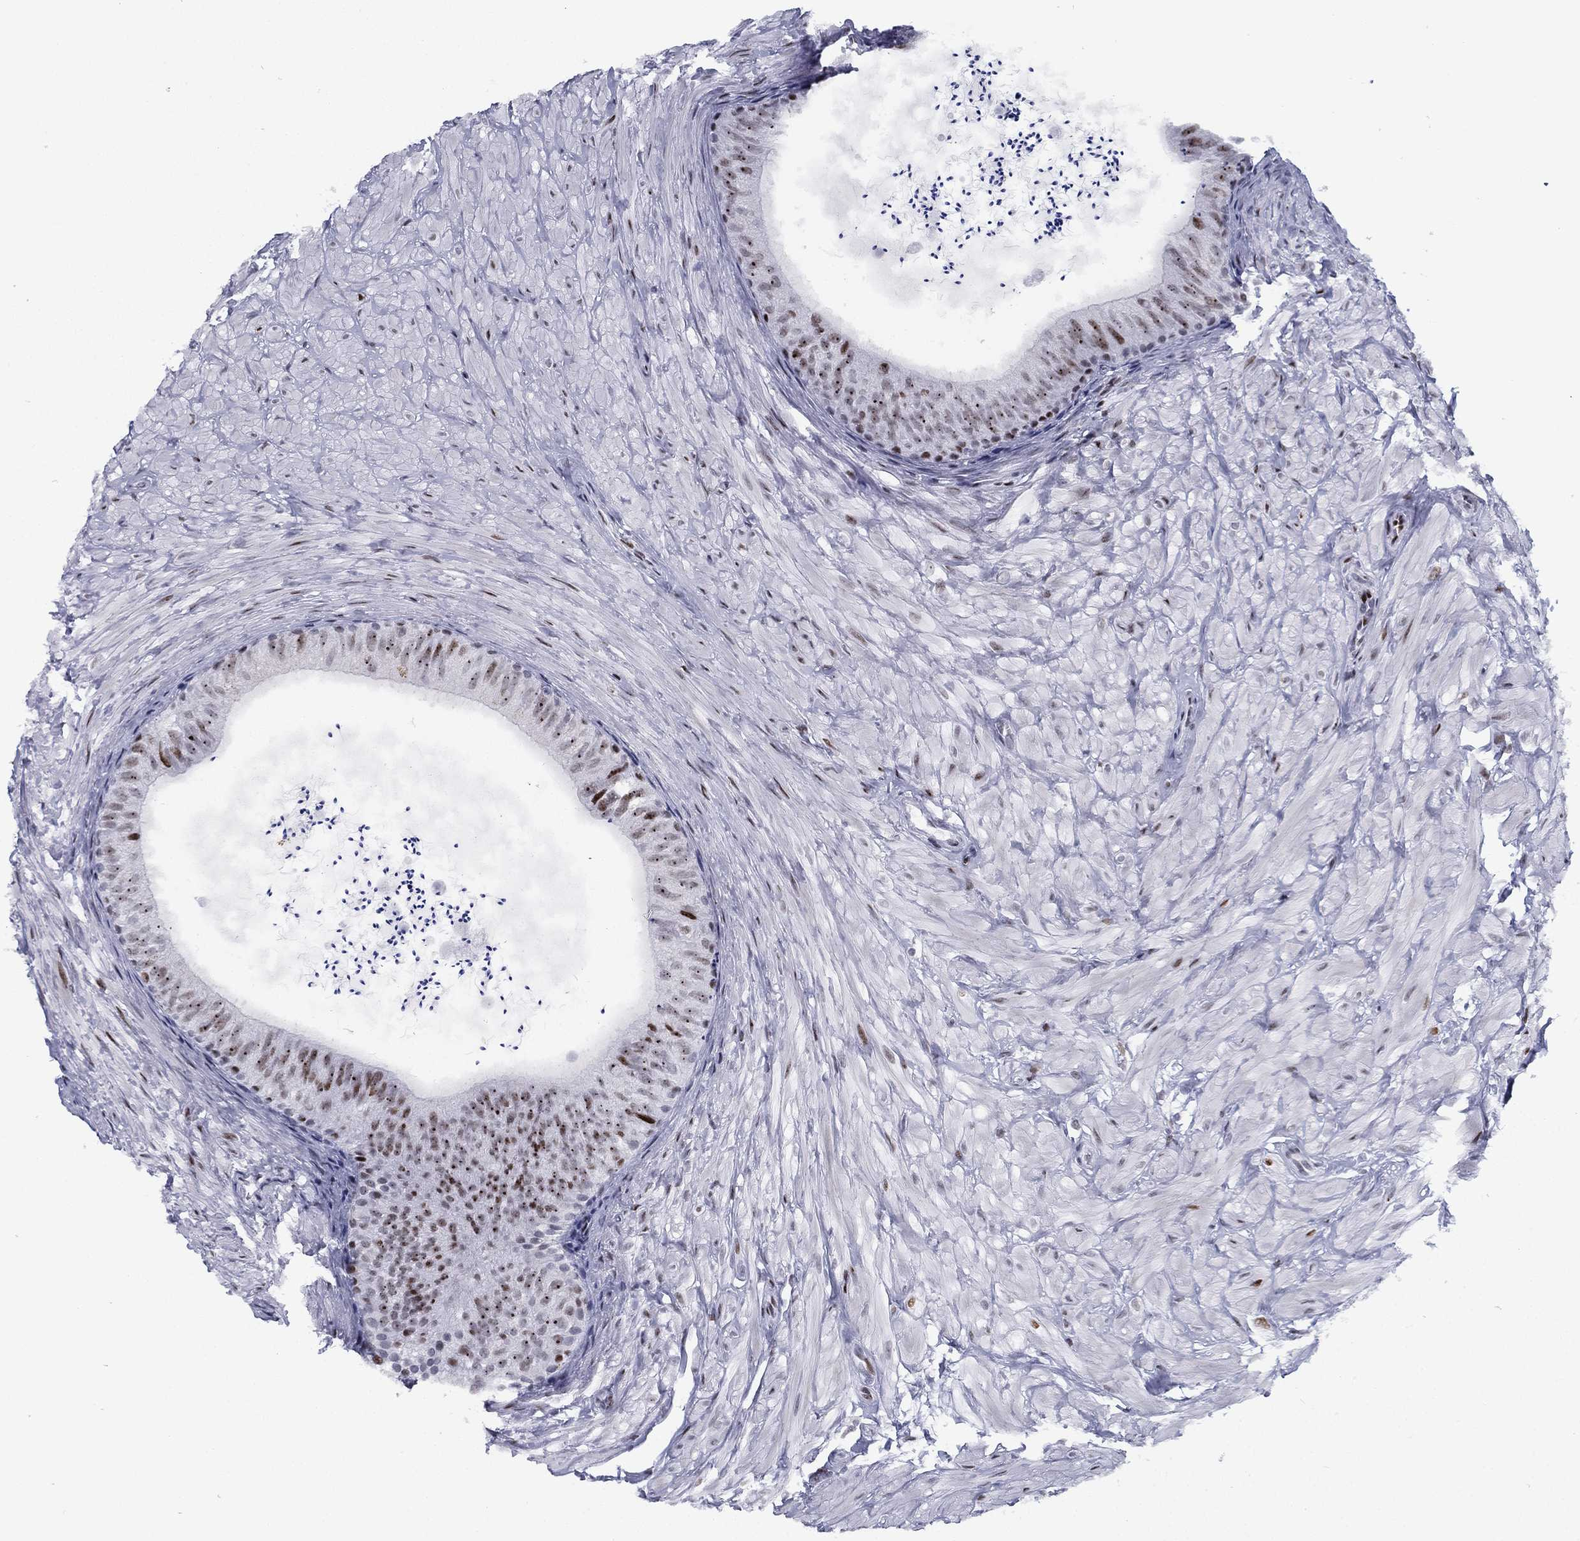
{"staining": {"intensity": "strong", "quantity": "<25%", "location": "nuclear"}, "tissue": "epididymis", "cell_type": "Glandular cells", "image_type": "normal", "snomed": [{"axis": "morphology", "description": "Normal tissue, NOS"}, {"axis": "topography", "description": "Epididymis"}], "caption": "Immunohistochemistry of normal epididymis reveals medium levels of strong nuclear staining in approximately <25% of glandular cells. (DAB (3,3'-diaminobenzidine) IHC with brightfield microscopy, high magnification).", "gene": "CYB561D2", "patient": {"sex": "male", "age": 32}}